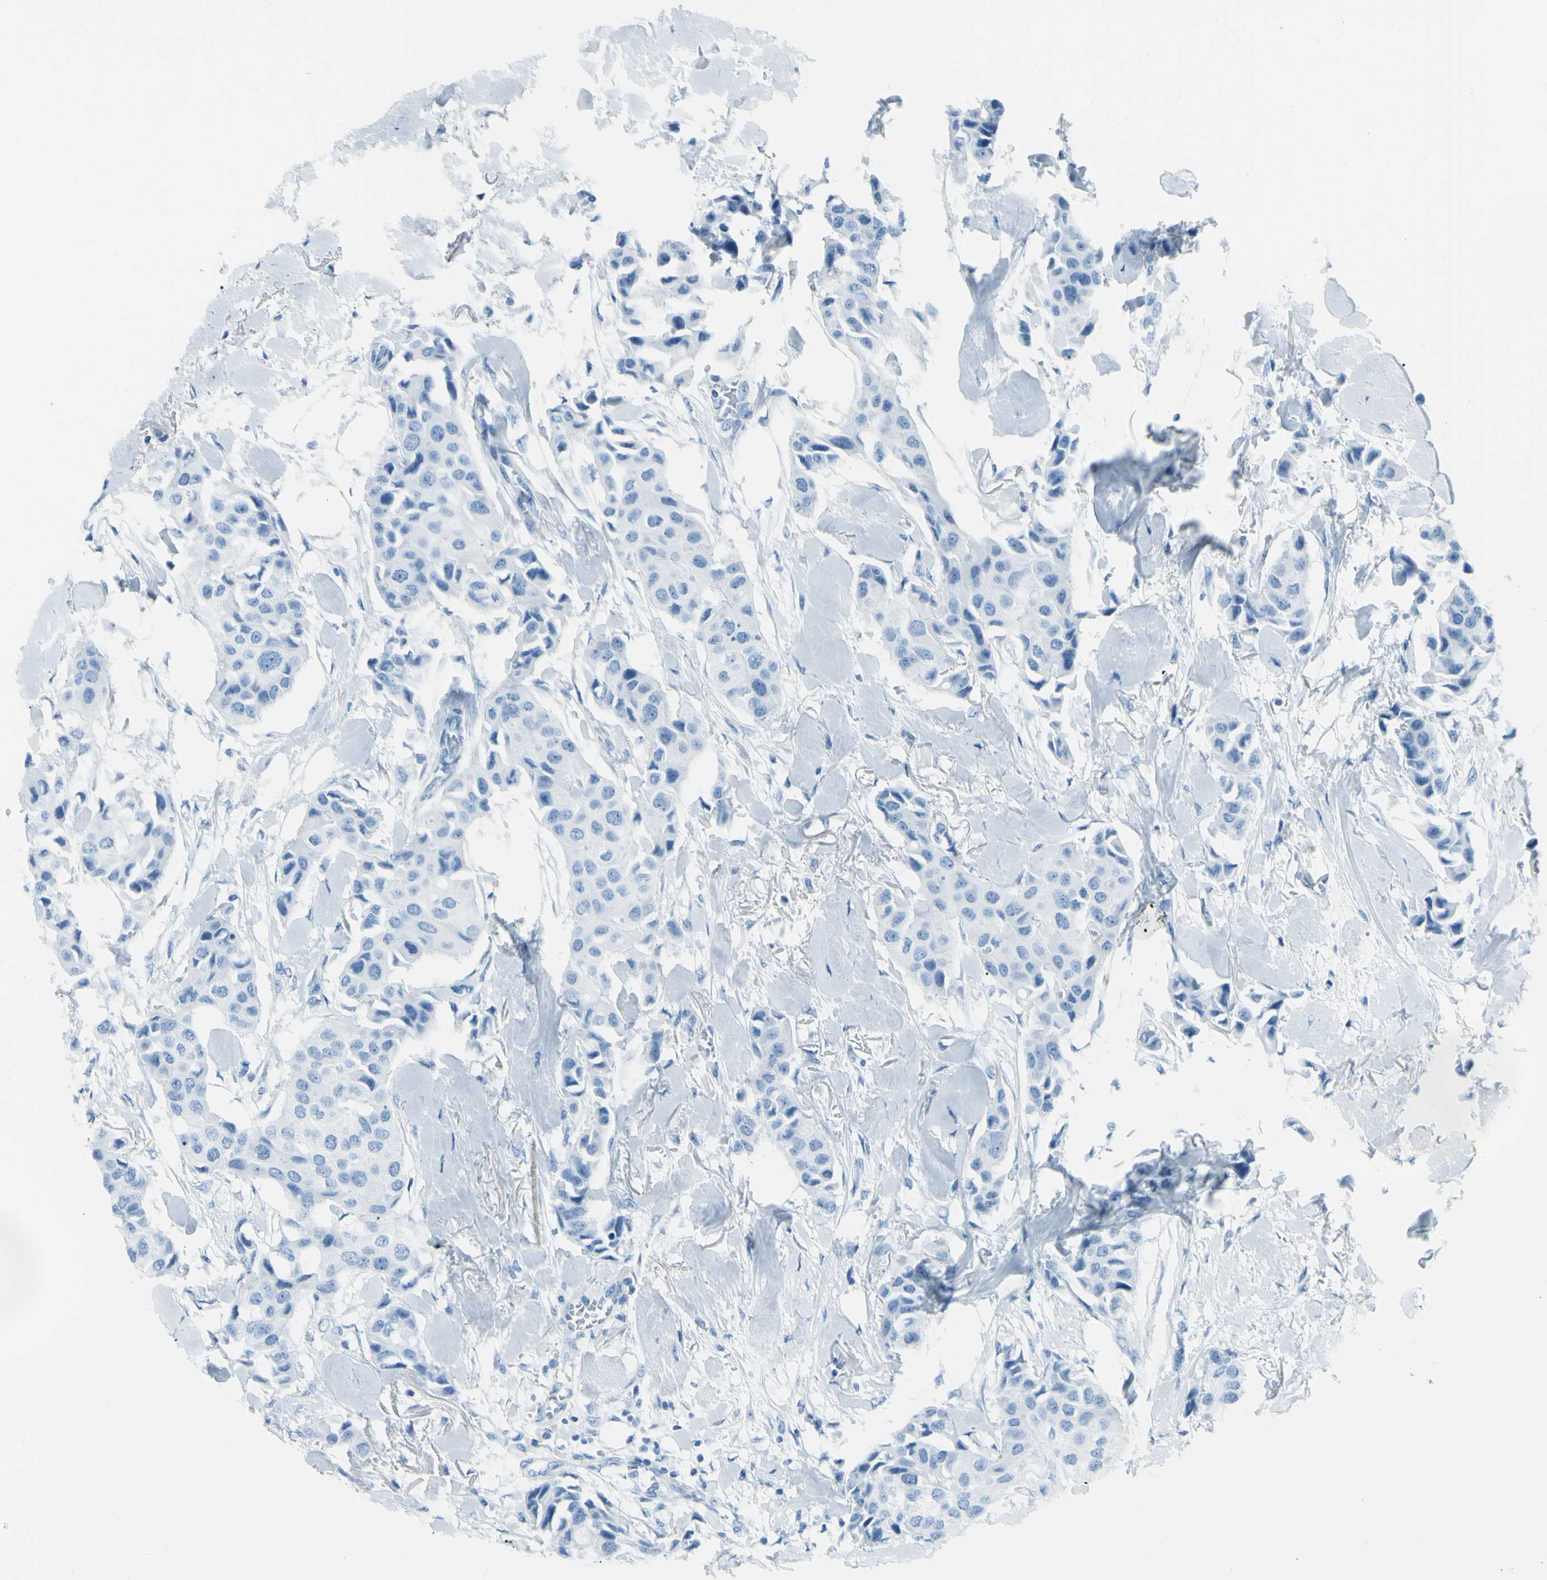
{"staining": {"intensity": "negative", "quantity": "none", "location": "none"}, "tissue": "breast cancer", "cell_type": "Tumor cells", "image_type": "cancer", "snomed": [{"axis": "morphology", "description": "Duct carcinoma"}, {"axis": "topography", "description": "Breast"}], "caption": "High magnification brightfield microscopy of breast cancer (infiltrating ductal carcinoma) stained with DAB (brown) and counterstained with hematoxylin (blue): tumor cells show no significant staining.", "gene": "TFPI2", "patient": {"sex": "female", "age": 80}}